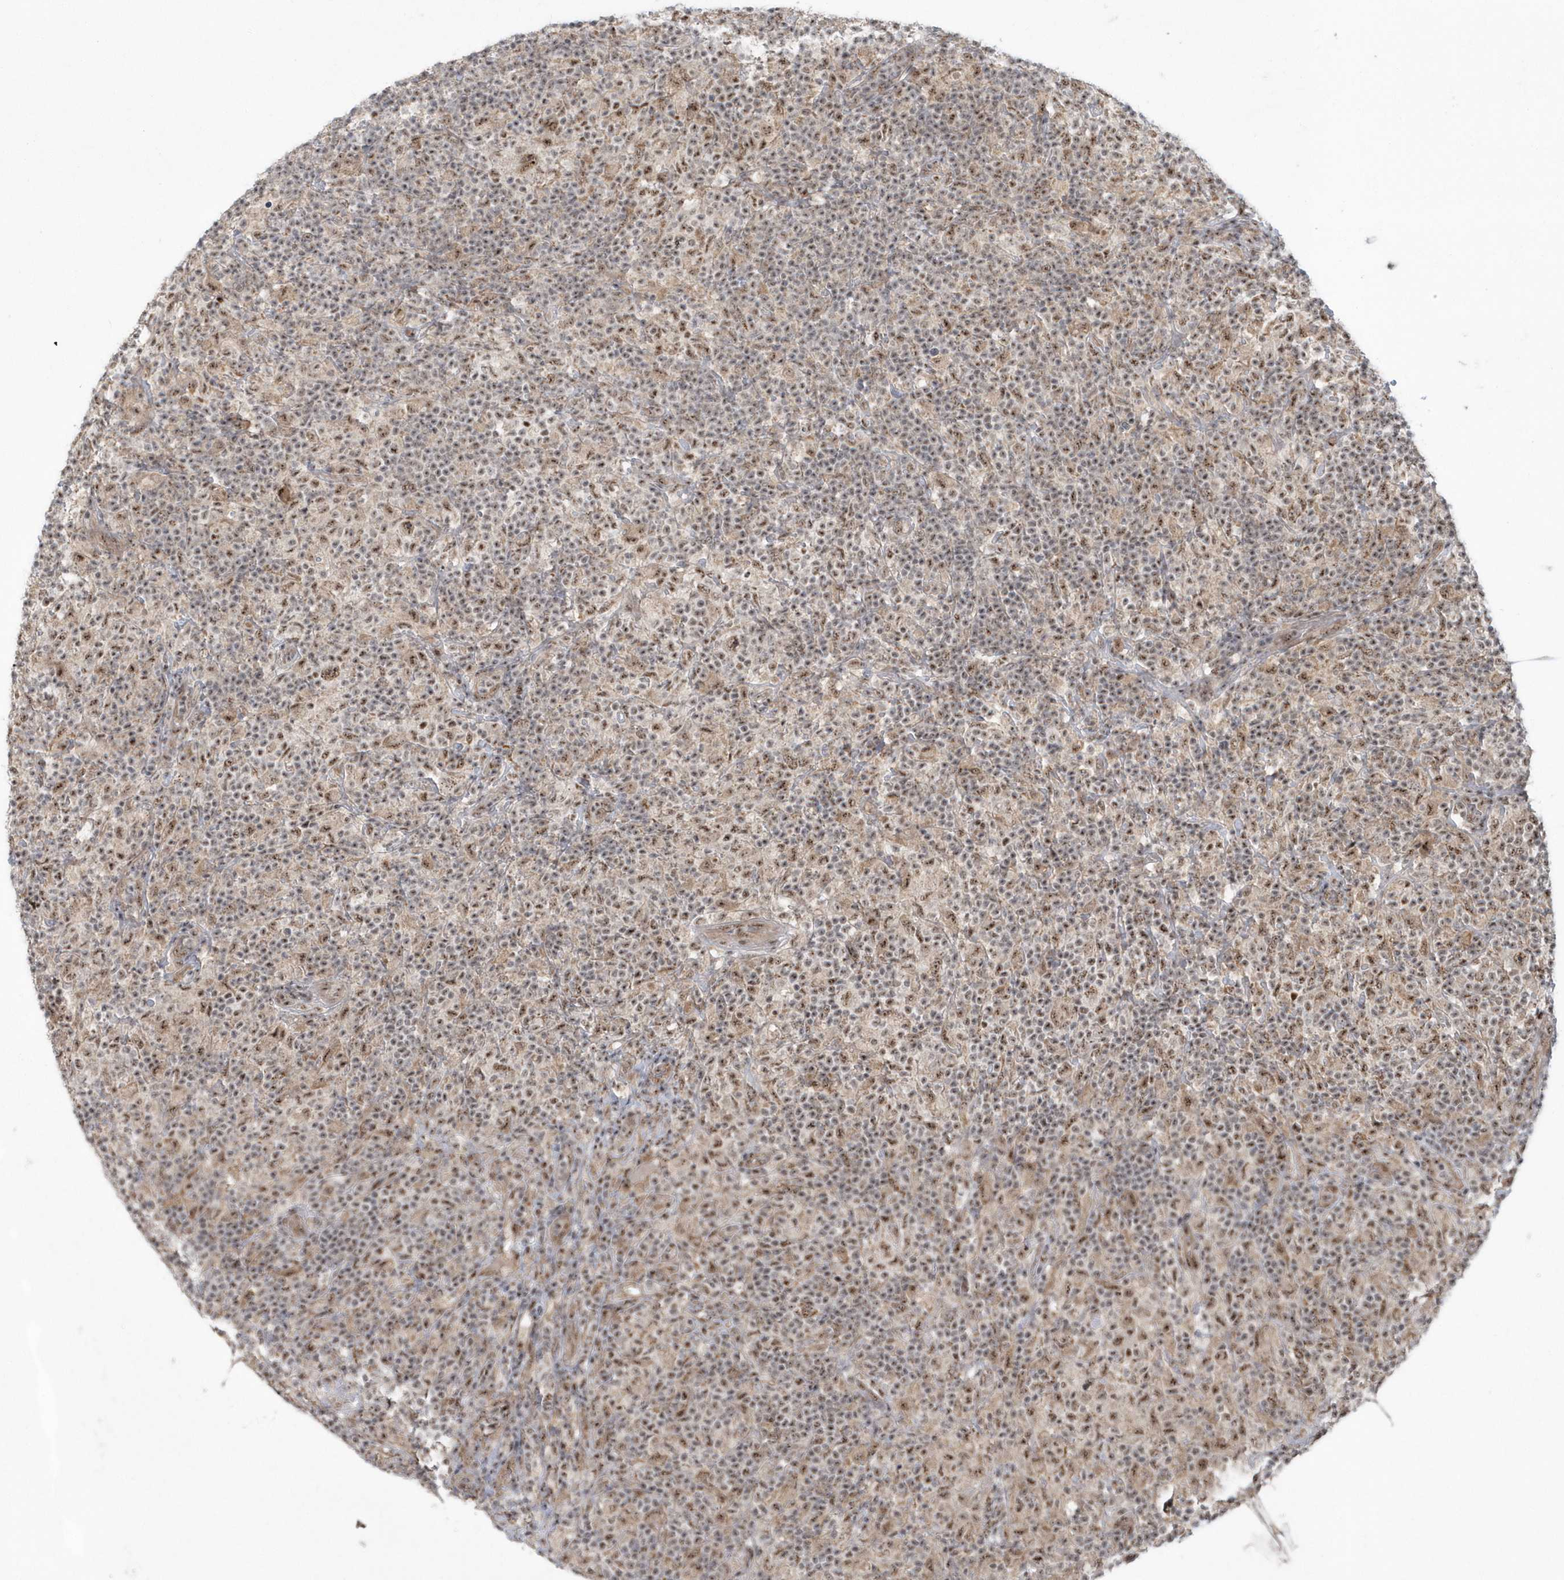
{"staining": {"intensity": "moderate", "quantity": ">75%", "location": "nuclear"}, "tissue": "lymphoma", "cell_type": "Tumor cells", "image_type": "cancer", "snomed": [{"axis": "morphology", "description": "Hodgkin's disease, NOS"}, {"axis": "topography", "description": "Lymph node"}], "caption": "Lymphoma was stained to show a protein in brown. There is medium levels of moderate nuclear staining in approximately >75% of tumor cells. (DAB (3,3'-diaminobenzidine) IHC with brightfield microscopy, high magnification).", "gene": "KDM6B", "patient": {"sex": "male", "age": 70}}